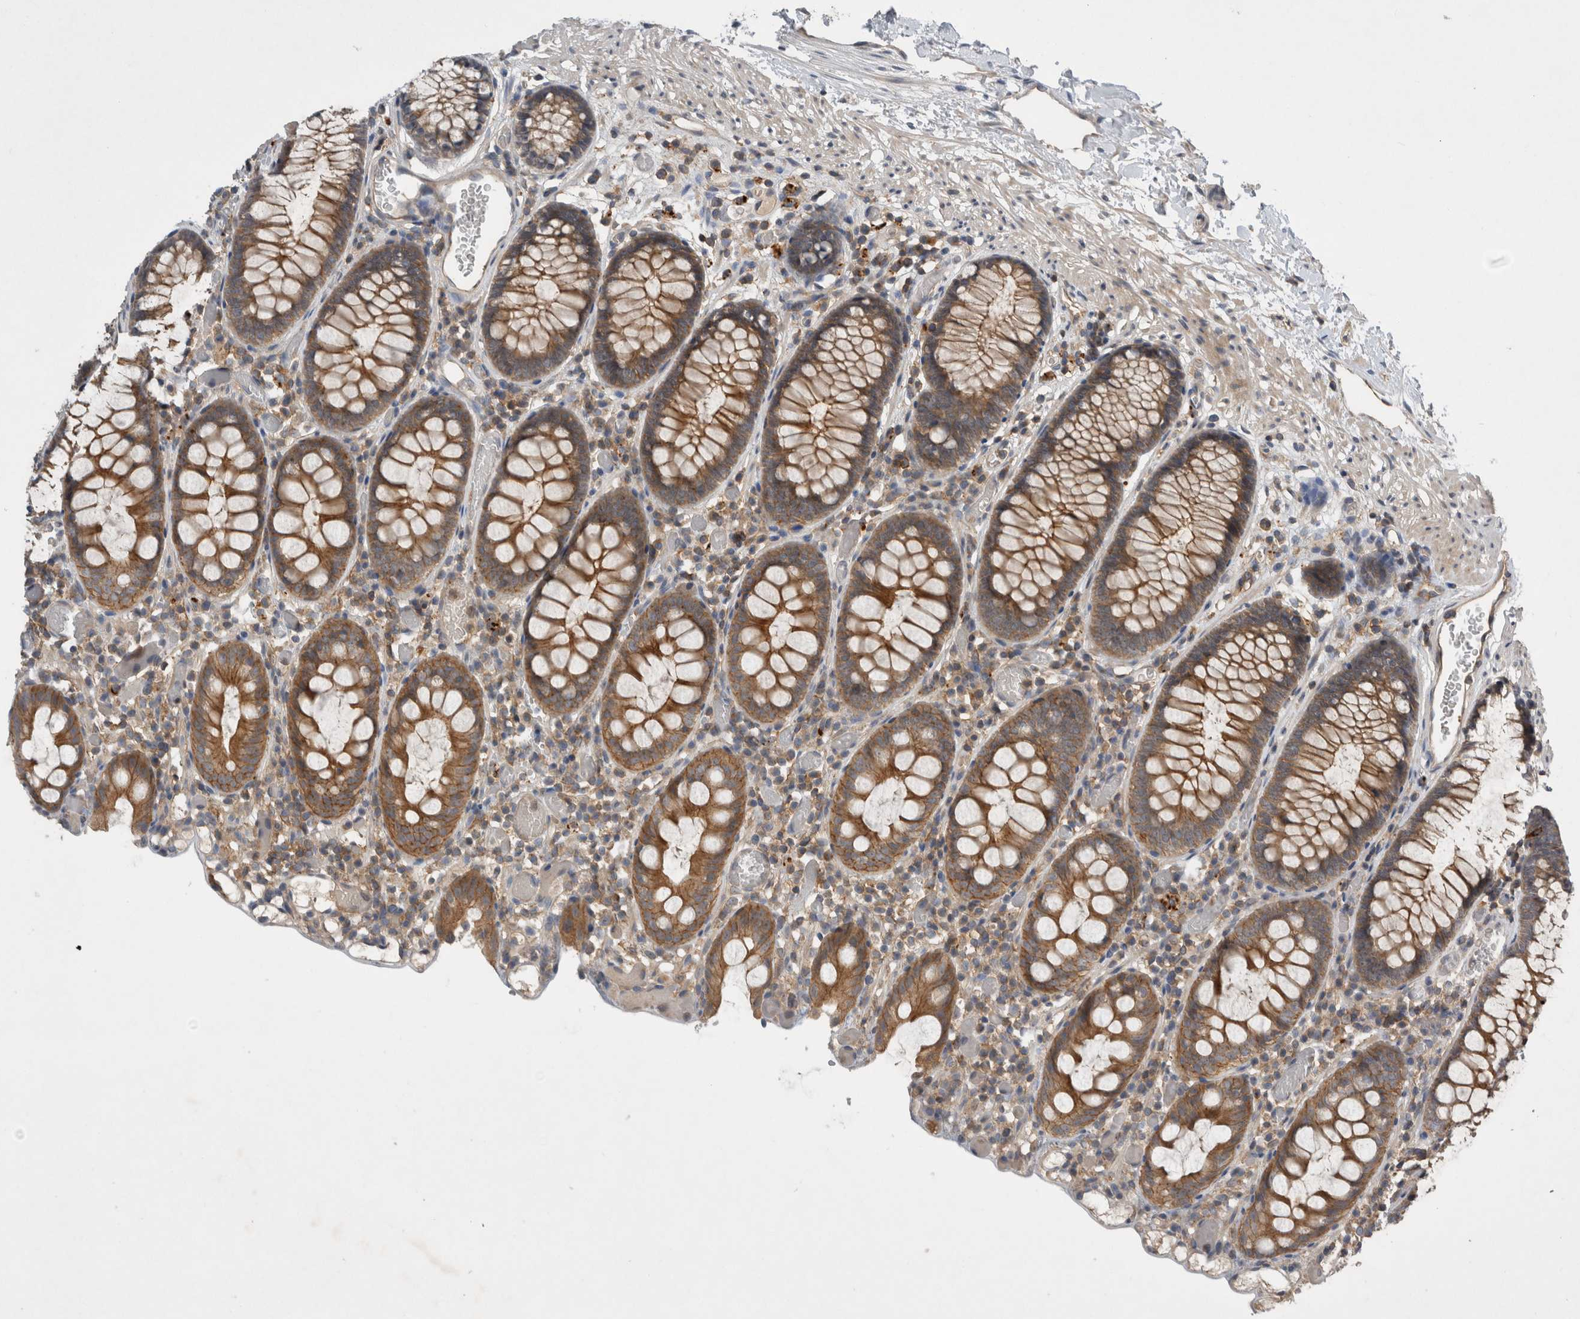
{"staining": {"intensity": "moderate", "quantity": ">75%", "location": "cytoplasmic/membranous"}, "tissue": "colon", "cell_type": "Endothelial cells", "image_type": "normal", "snomed": [{"axis": "morphology", "description": "Normal tissue, NOS"}, {"axis": "topography", "description": "Colon"}], "caption": "Colon stained with a brown dye reveals moderate cytoplasmic/membranous positive staining in approximately >75% of endothelial cells.", "gene": "SCARA5", "patient": {"sex": "male", "age": 14}}